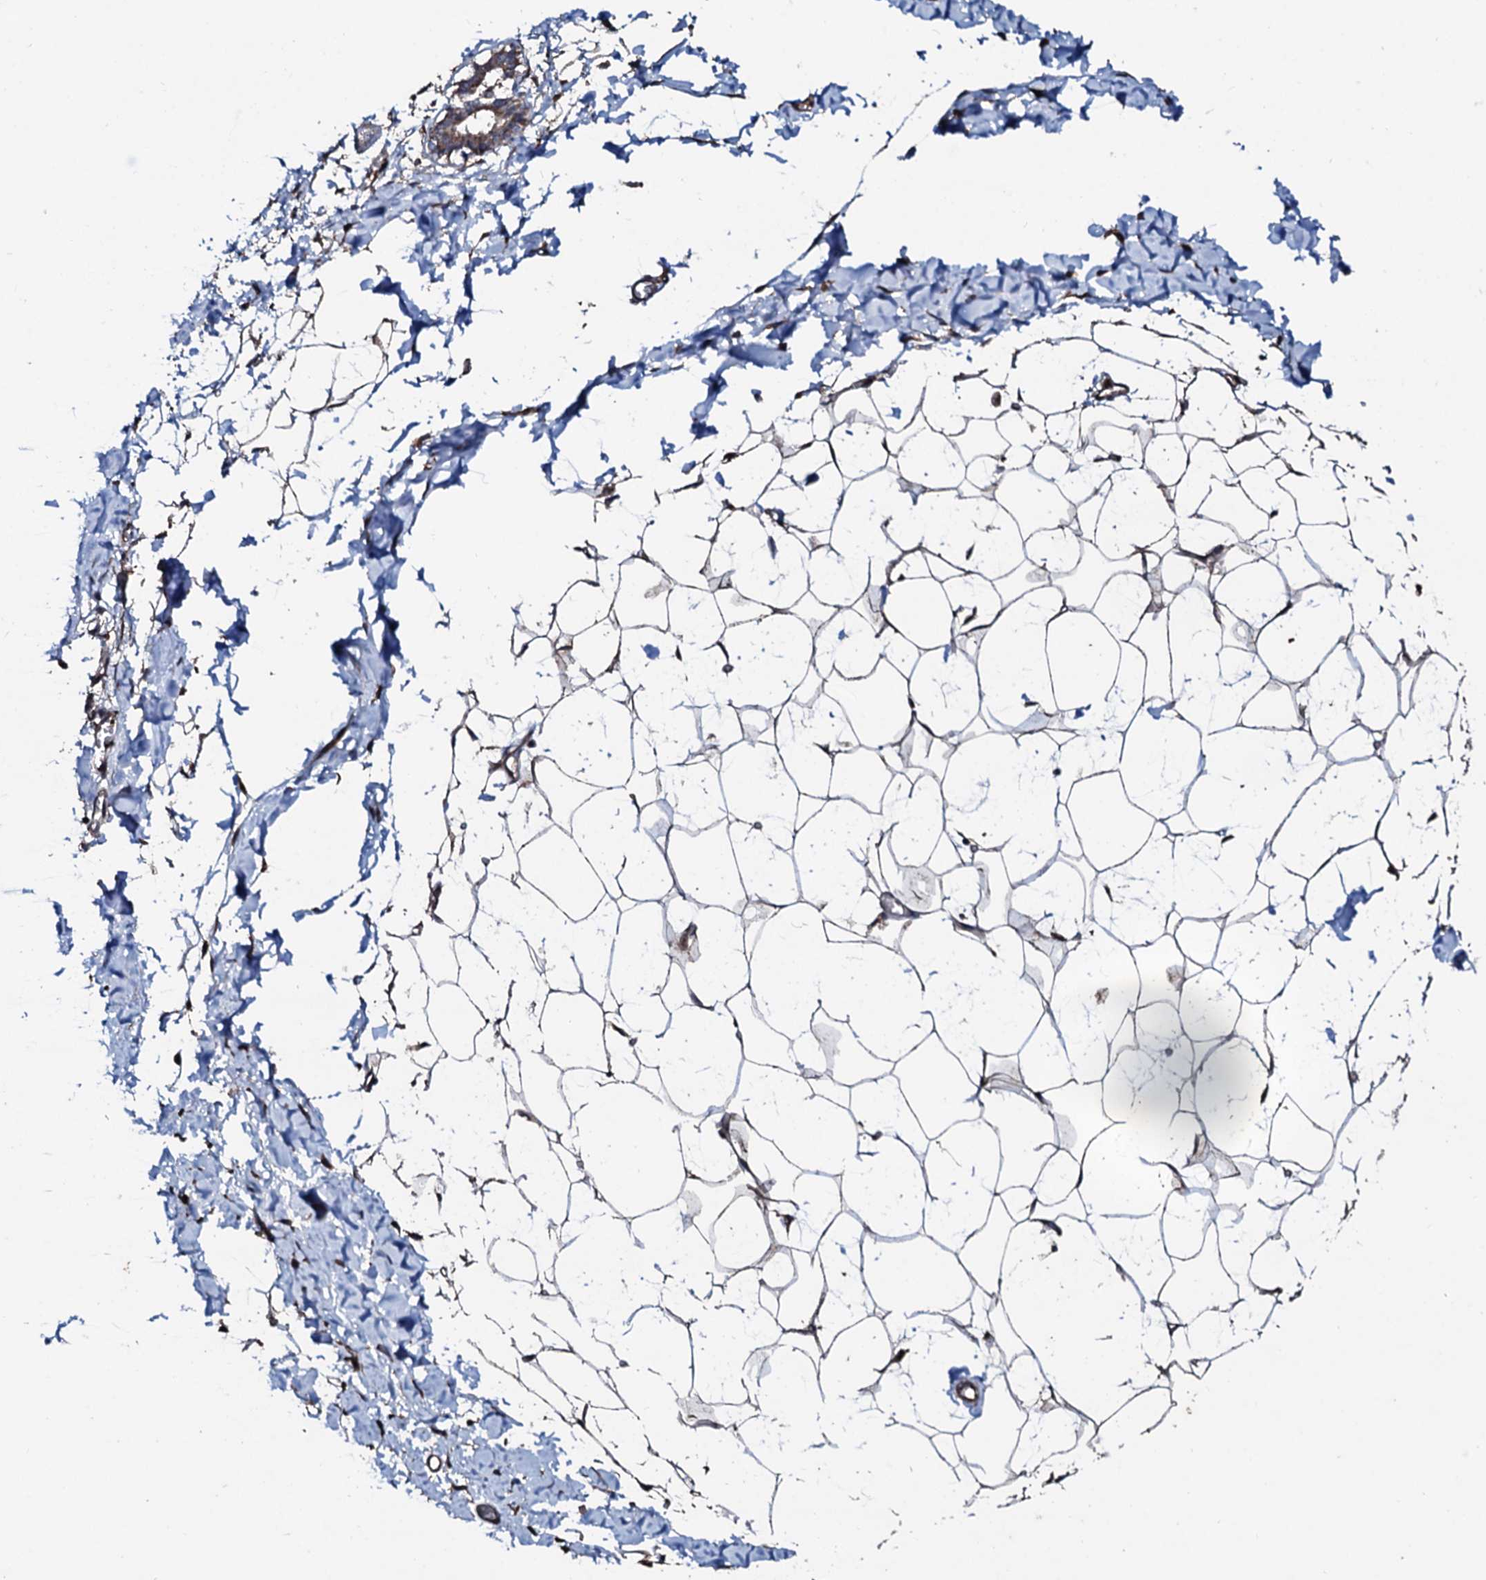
{"staining": {"intensity": "weak", "quantity": ">75%", "location": "cytoplasmic/membranous"}, "tissue": "breast", "cell_type": "Adipocytes", "image_type": "normal", "snomed": [{"axis": "morphology", "description": "Normal tissue, NOS"}, {"axis": "topography", "description": "Breast"}], "caption": "A micrograph showing weak cytoplasmic/membranous expression in approximately >75% of adipocytes in normal breast, as visualized by brown immunohistochemical staining.", "gene": "ENSG00000256591", "patient": {"sex": "female", "age": 27}}